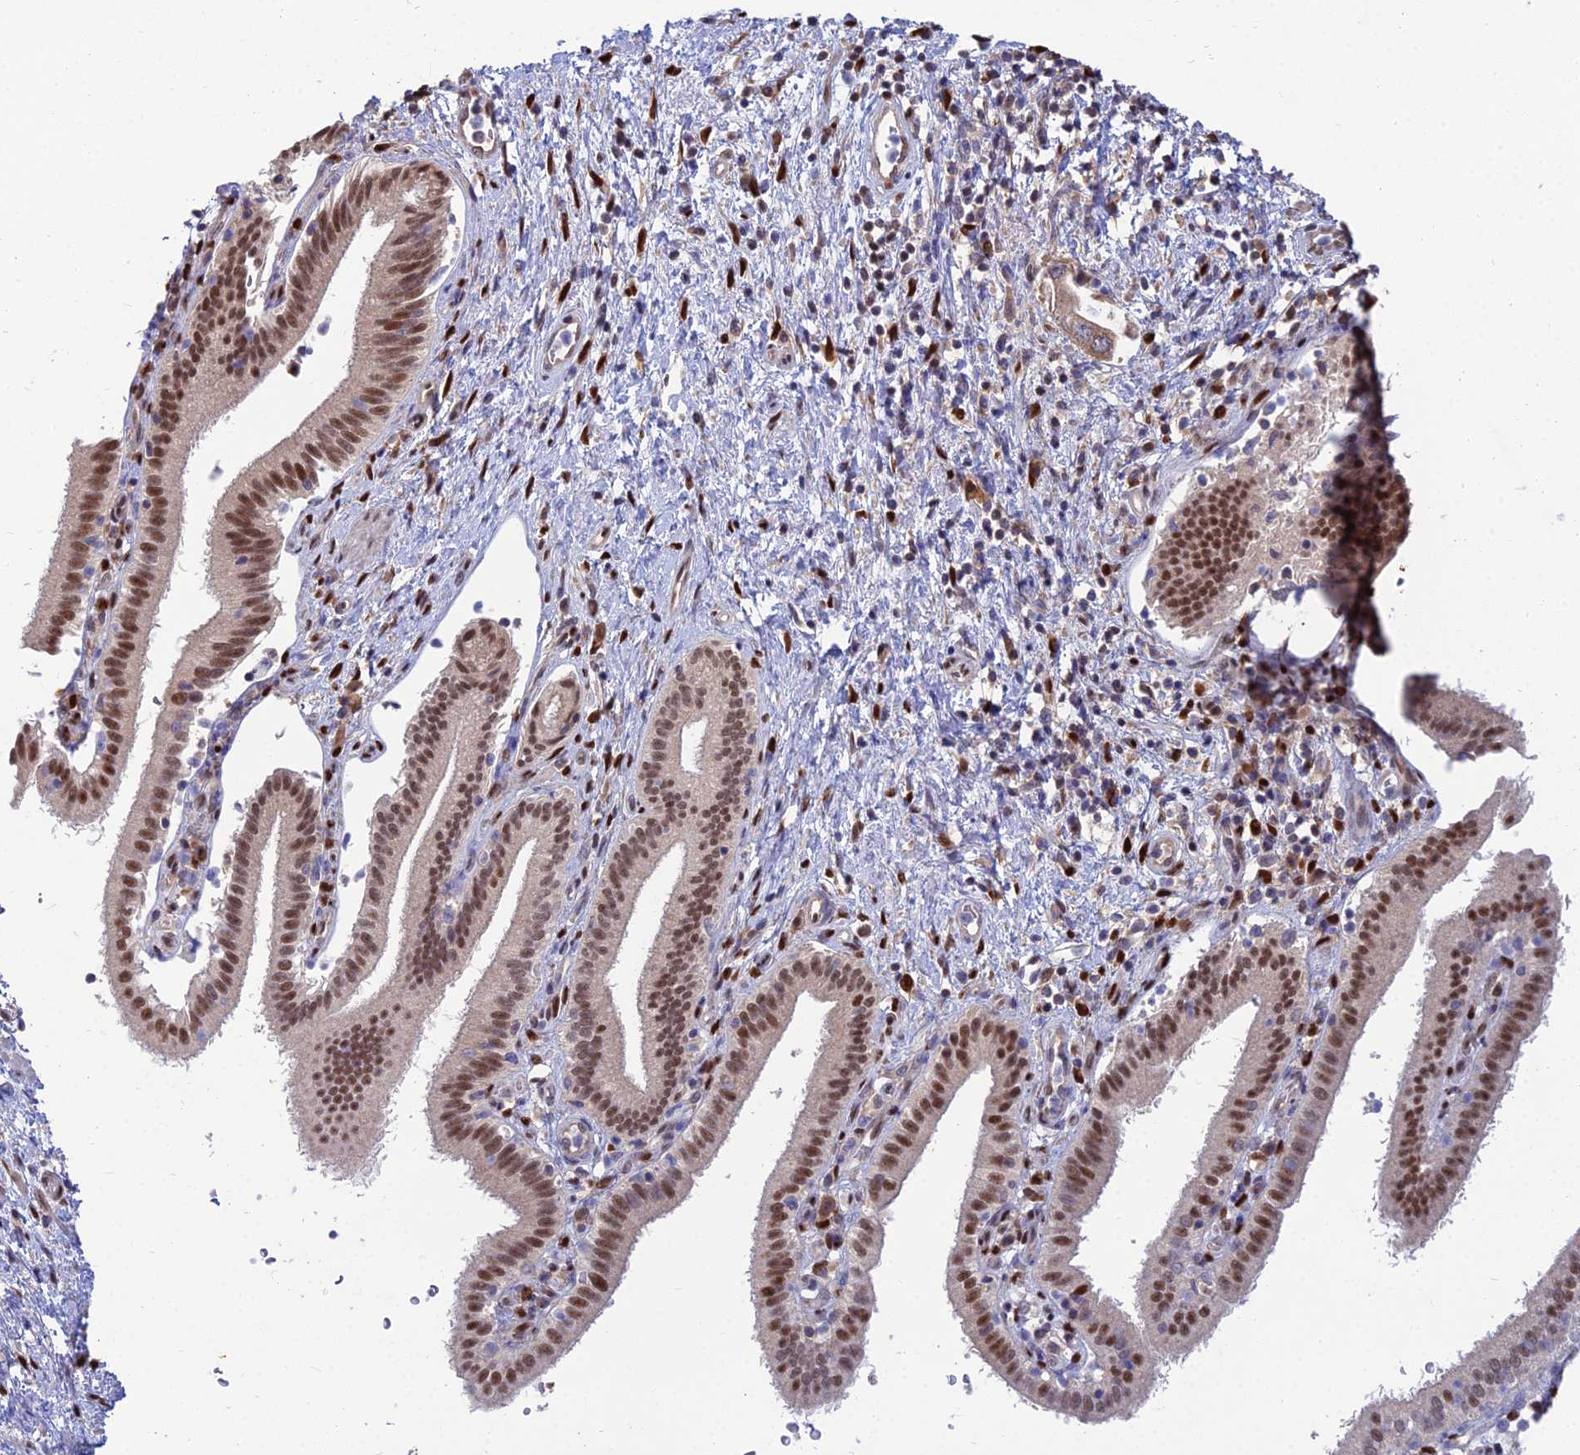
{"staining": {"intensity": "moderate", "quantity": ">75%", "location": "nuclear"}, "tissue": "pancreatic cancer", "cell_type": "Tumor cells", "image_type": "cancer", "snomed": [{"axis": "morphology", "description": "Adenocarcinoma, NOS"}, {"axis": "topography", "description": "Pancreas"}], "caption": "Human adenocarcinoma (pancreatic) stained with a protein marker displays moderate staining in tumor cells.", "gene": "DNPEP", "patient": {"sex": "female", "age": 73}}